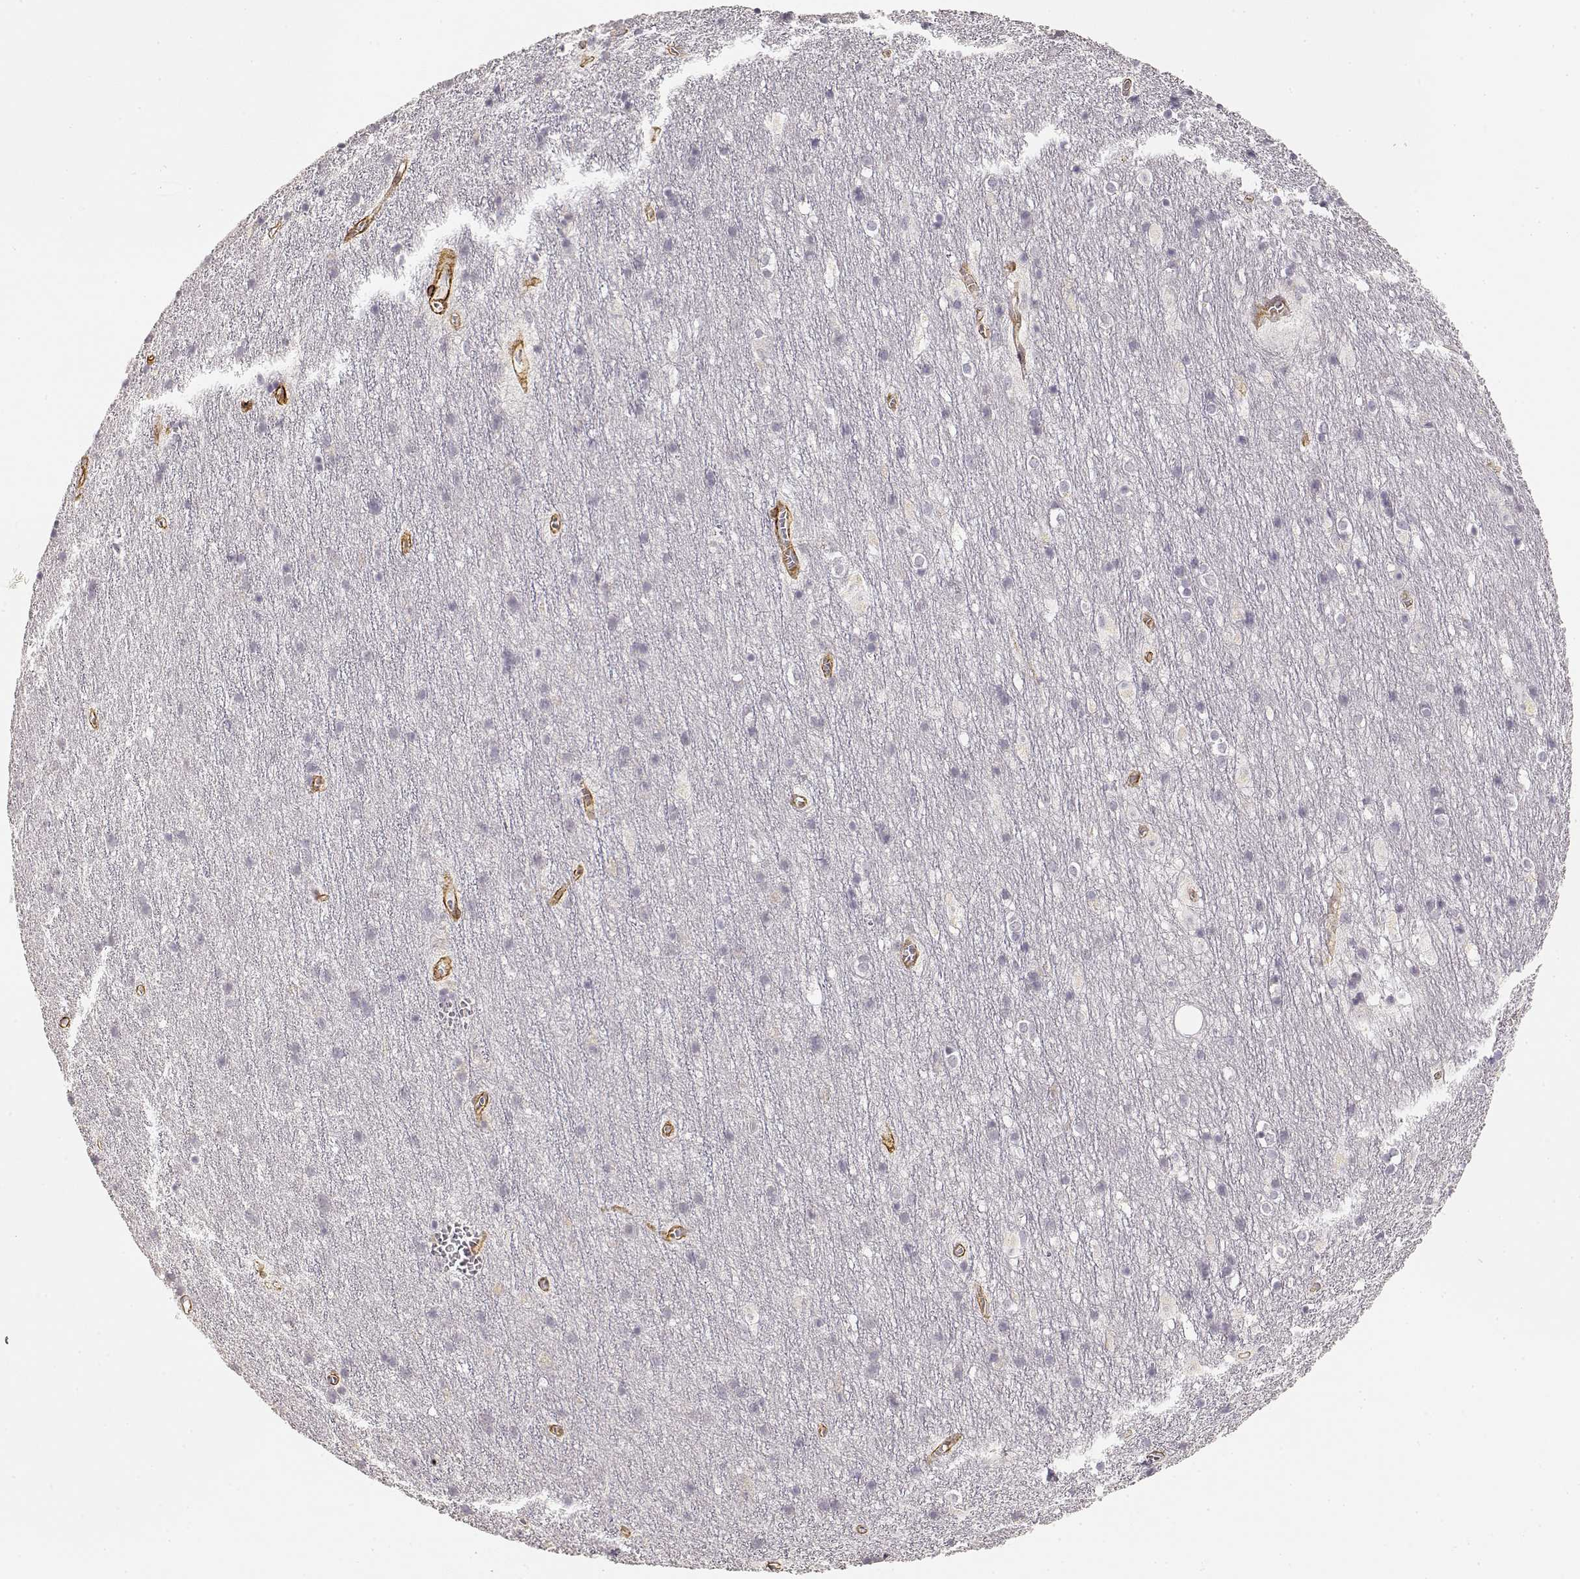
{"staining": {"intensity": "negative", "quantity": "none", "location": "none"}, "tissue": "cerebellum", "cell_type": "Cells in granular layer", "image_type": "normal", "snomed": [{"axis": "morphology", "description": "Normal tissue, NOS"}, {"axis": "topography", "description": "Cerebellum"}], "caption": "This is a photomicrograph of IHC staining of benign cerebellum, which shows no positivity in cells in granular layer.", "gene": "LAMA4", "patient": {"sex": "male", "age": 70}}